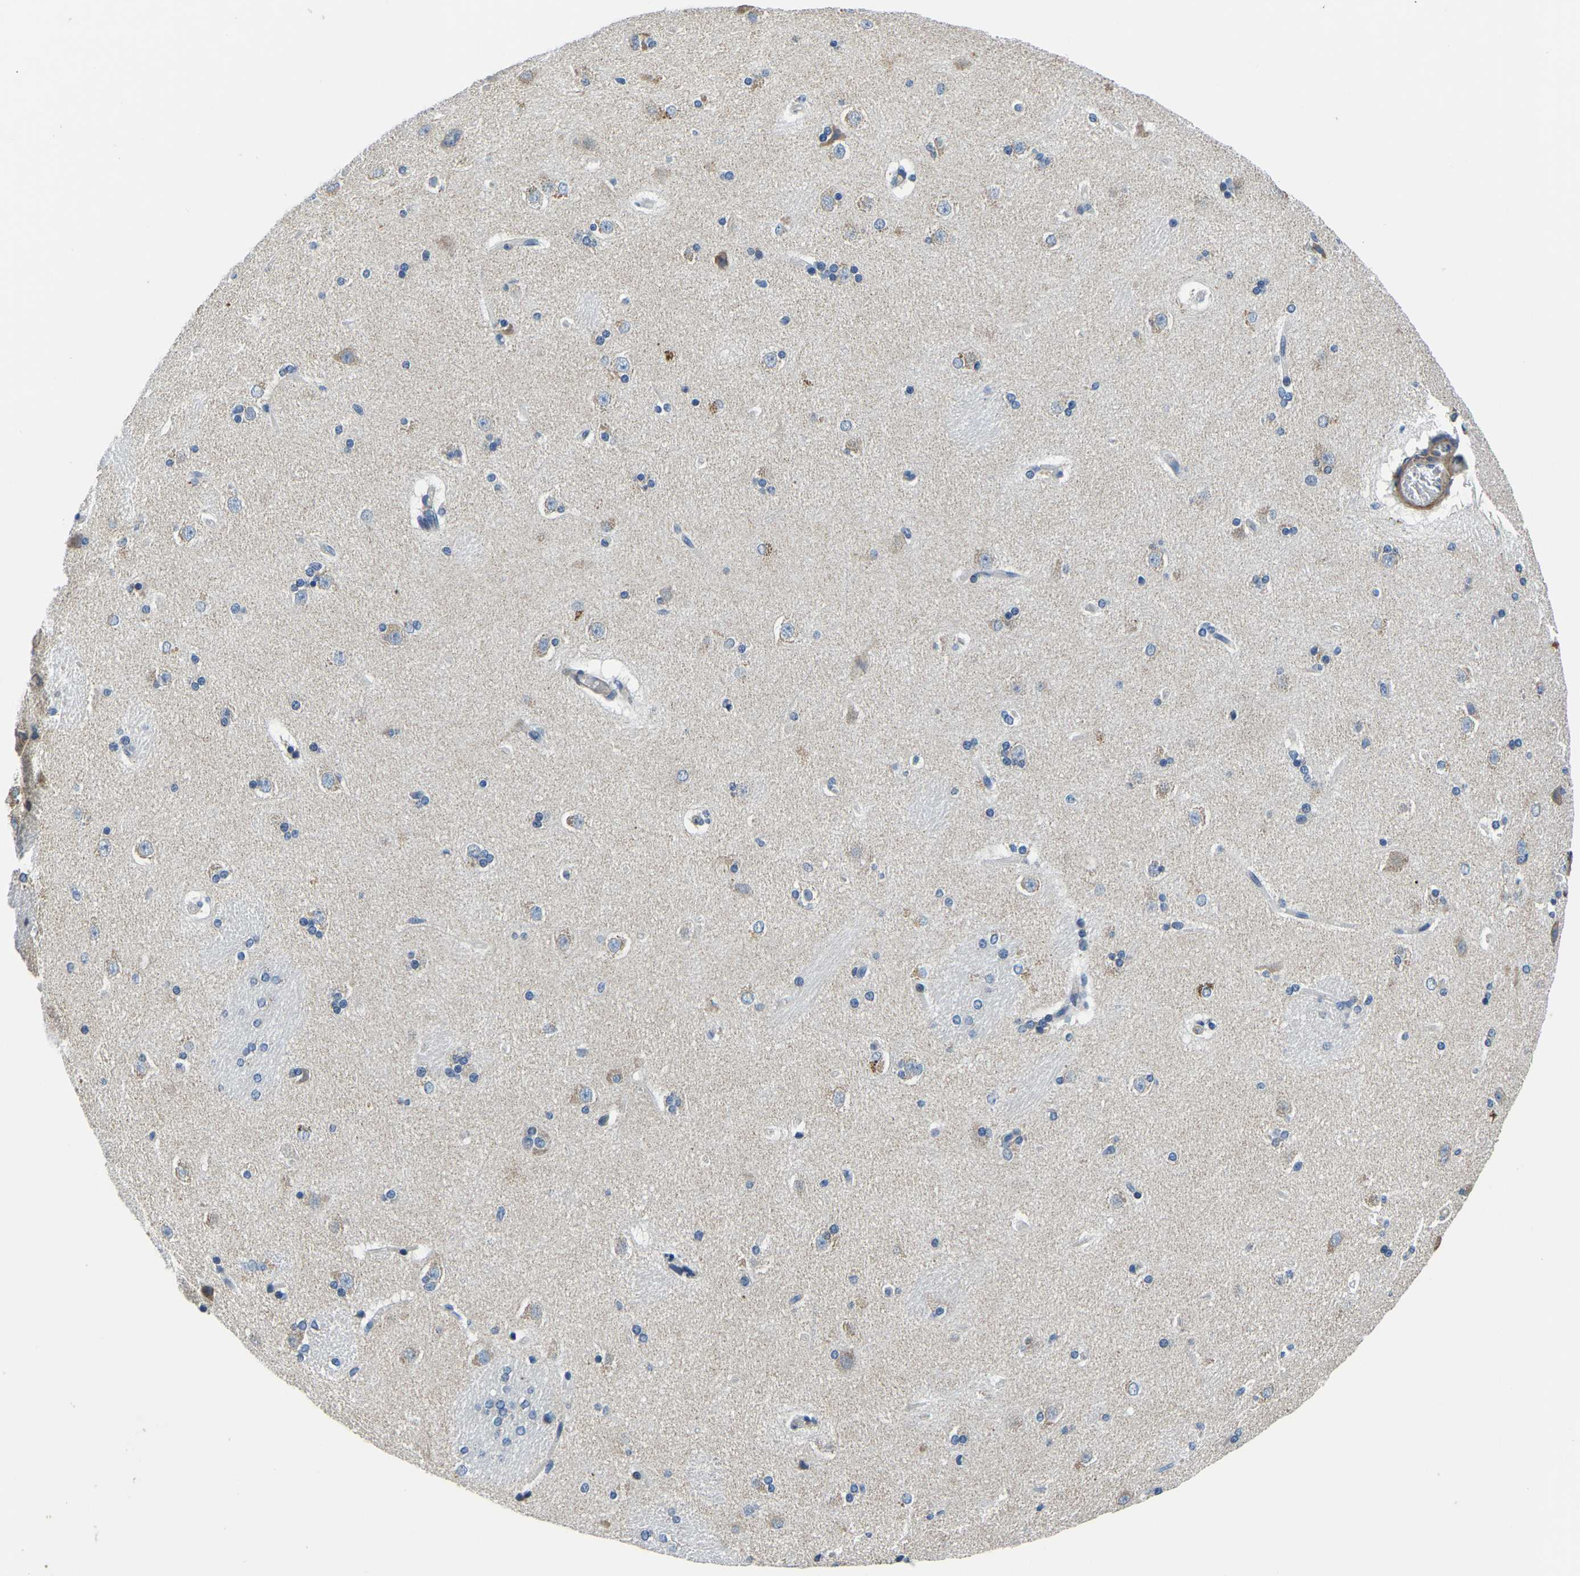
{"staining": {"intensity": "negative", "quantity": "none", "location": "none"}, "tissue": "caudate", "cell_type": "Glial cells", "image_type": "normal", "snomed": [{"axis": "morphology", "description": "Normal tissue, NOS"}, {"axis": "topography", "description": "Lateral ventricle wall"}], "caption": "Histopathology image shows no significant protein positivity in glial cells of benign caudate. (IHC, brightfield microscopy, high magnification).", "gene": "LIAS", "patient": {"sex": "female", "age": 19}}